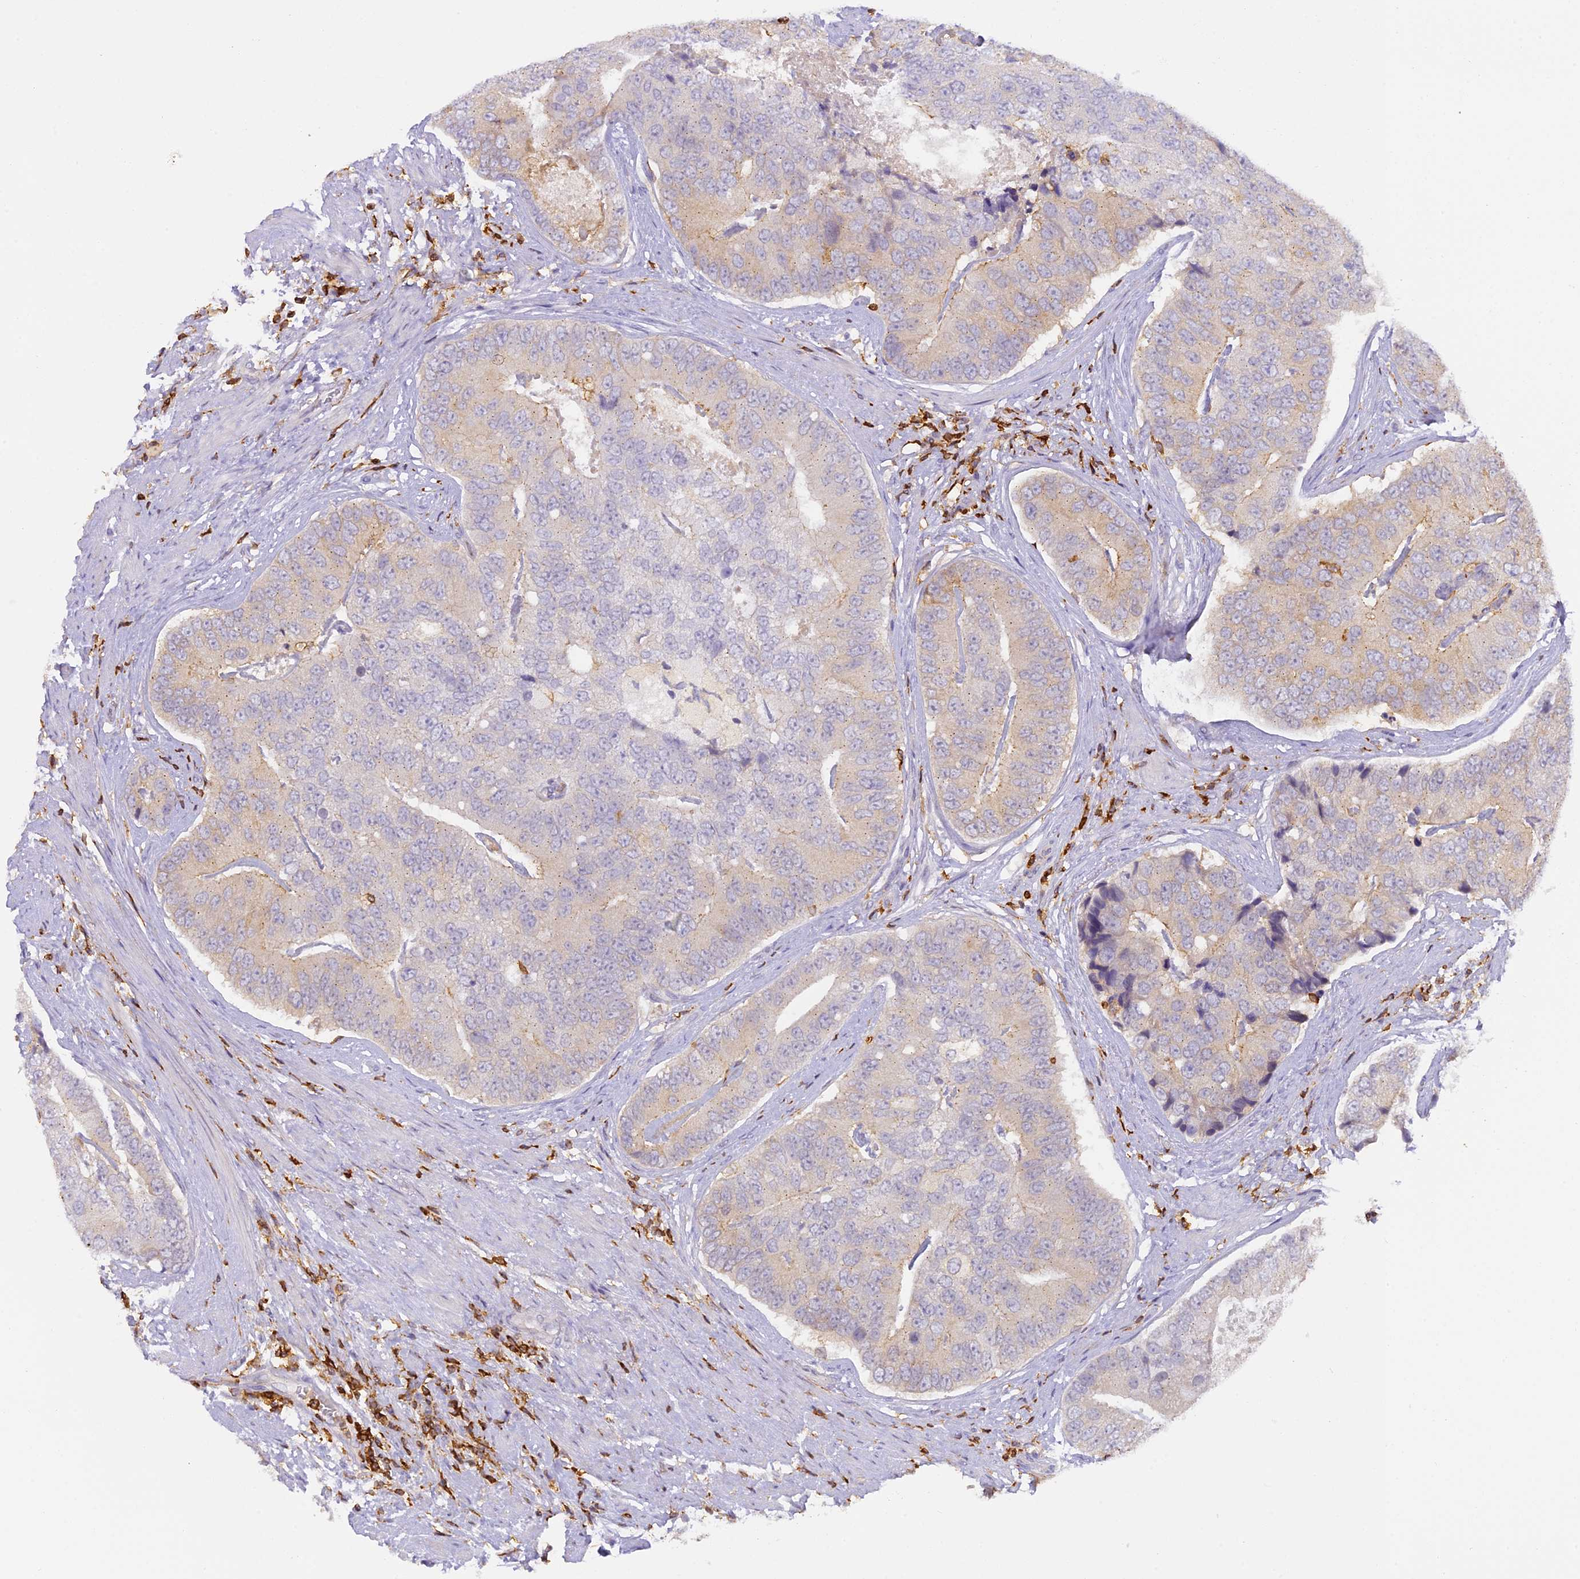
{"staining": {"intensity": "weak", "quantity": "<25%", "location": "cytoplasmic/membranous"}, "tissue": "prostate cancer", "cell_type": "Tumor cells", "image_type": "cancer", "snomed": [{"axis": "morphology", "description": "Adenocarcinoma, High grade"}, {"axis": "topography", "description": "Prostate"}], "caption": "Tumor cells show no significant protein staining in prostate adenocarcinoma (high-grade). (DAB IHC visualized using brightfield microscopy, high magnification).", "gene": "FYB1", "patient": {"sex": "male", "age": 70}}